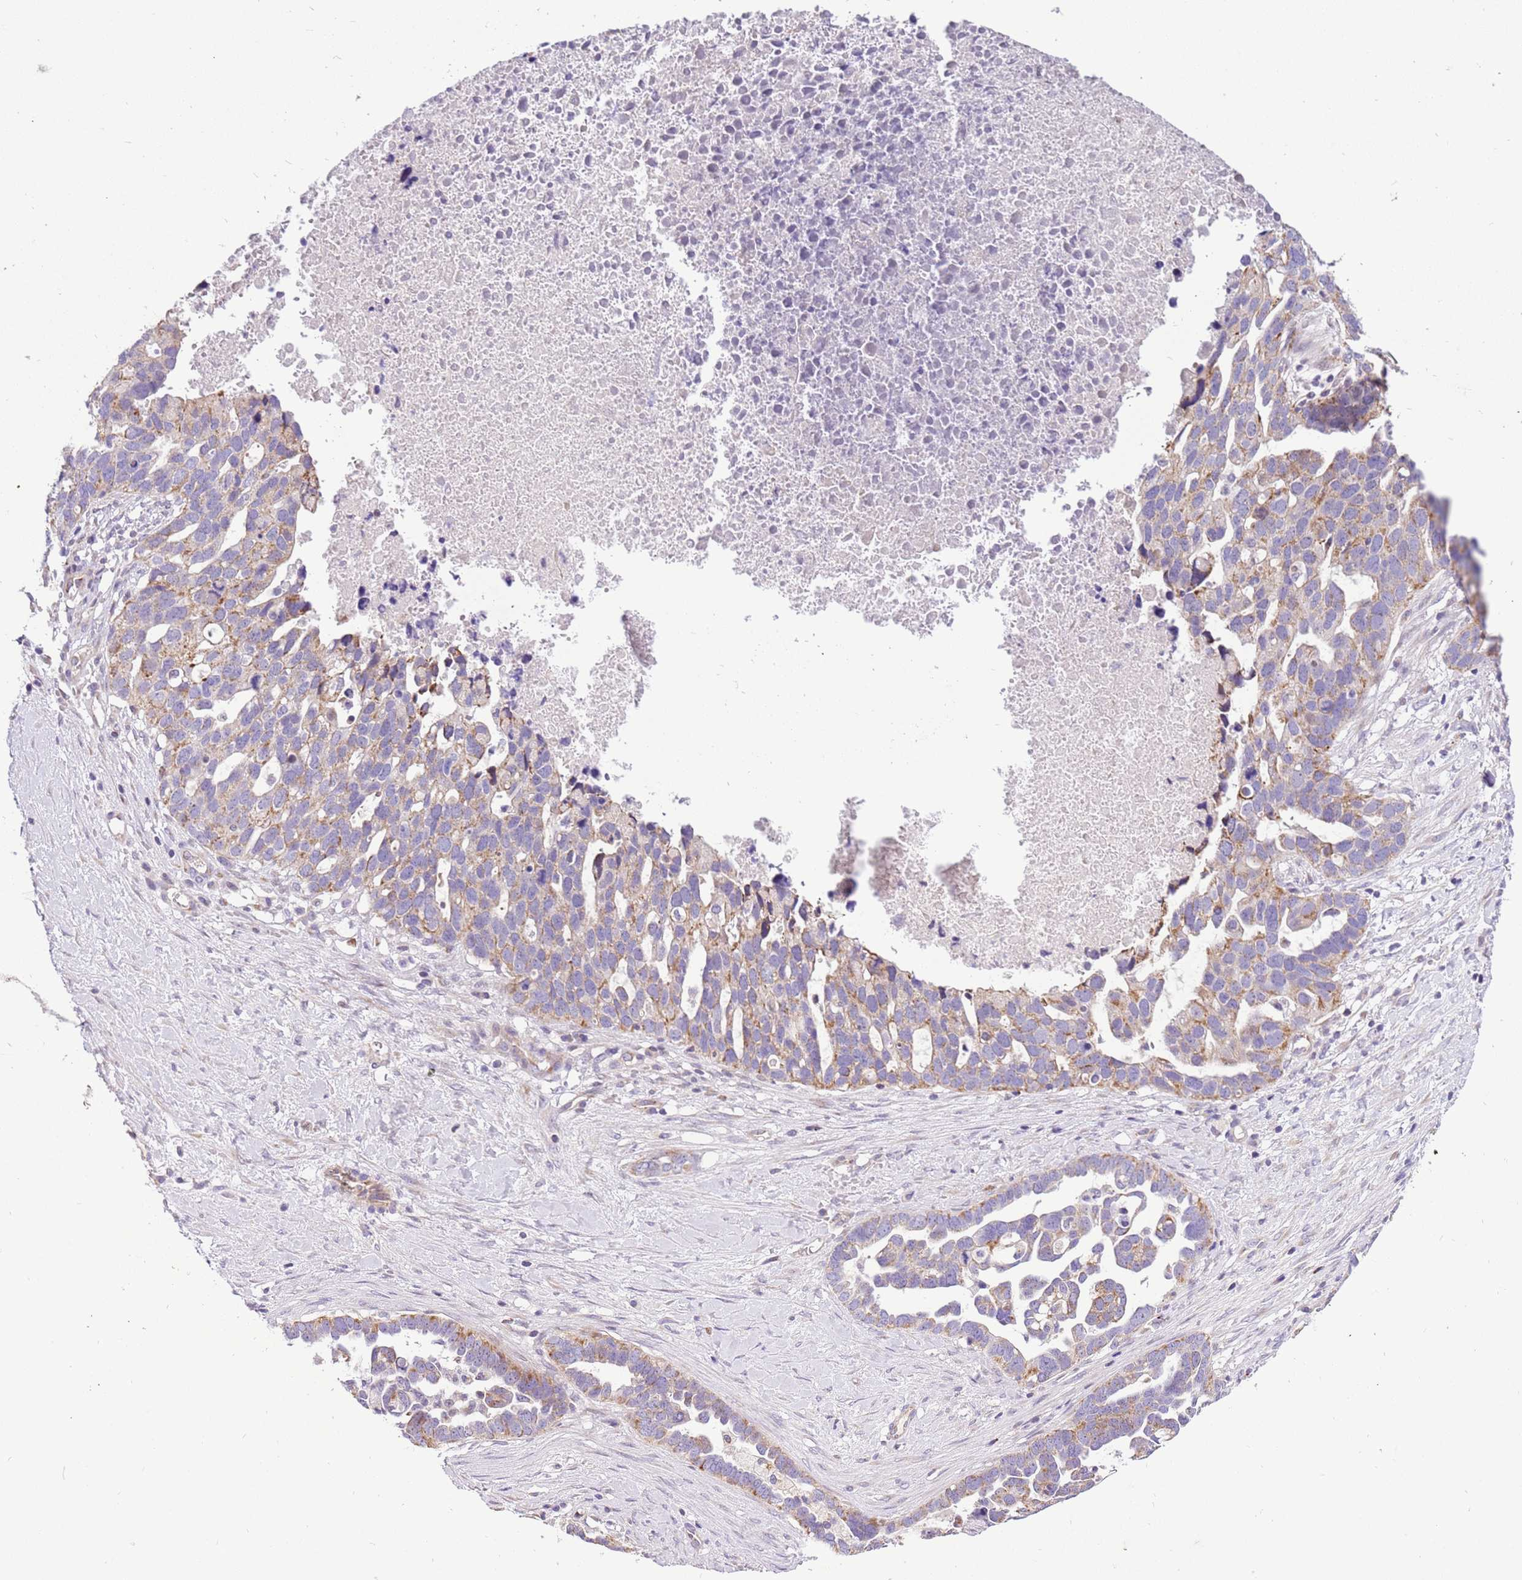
{"staining": {"intensity": "moderate", "quantity": "25%-75%", "location": "cytoplasmic/membranous"}, "tissue": "ovarian cancer", "cell_type": "Tumor cells", "image_type": "cancer", "snomed": [{"axis": "morphology", "description": "Cystadenocarcinoma, serous, NOS"}, {"axis": "topography", "description": "Ovary"}], "caption": "Immunohistochemistry of ovarian cancer (serous cystadenocarcinoma) reveals medium levels of moderate cytoplasmic/membranous positivity in approximately 25%-75% of tumor cells. Immunohistochemistry stains the protein of interest in brown and the nuclei are stained blue.", "gene": "COX17", "patient": {"sex": "female", "age": 54}}